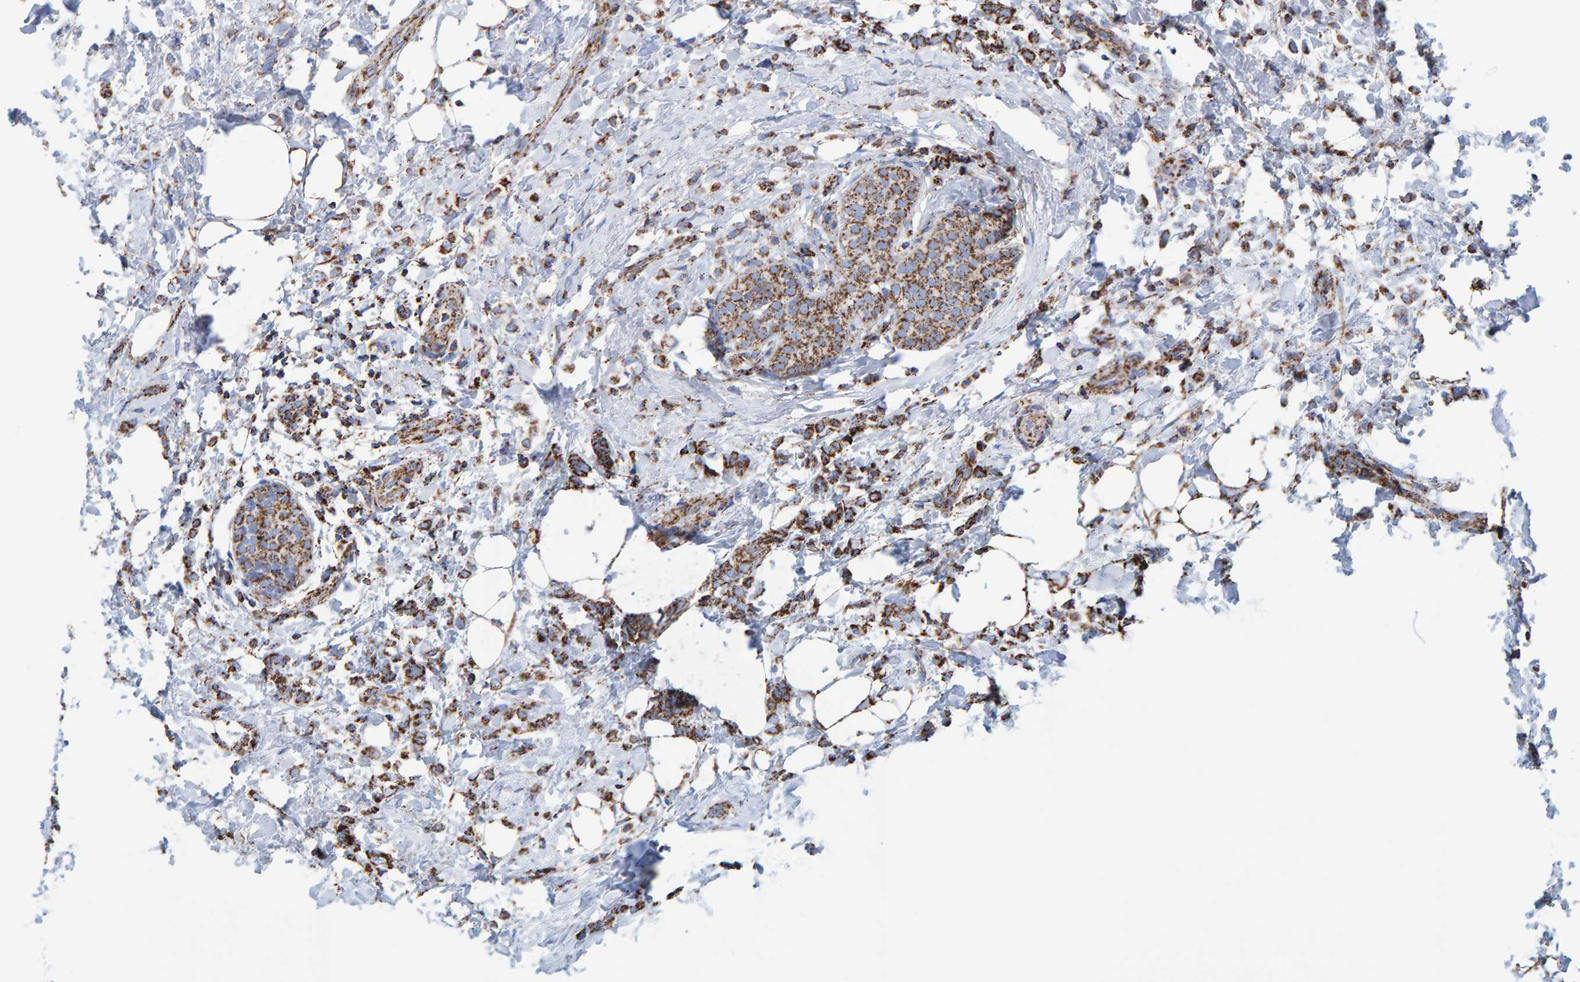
{"staining": {"intensity": "strong", "quantity": ">75%", "location": "cytoplasmic/membranous"}, "tissue": "breast cancer", "cell_type": "Tumor cells", "image_type": "cancer", "snomed": [{"axis": "morphology", "description": "Lobular carcinoma"}, {"axis": "topography", "description": "Breast"}], "caption": "An image showing strong cytoplasmic/membranous expression in approximately >75% of tumor cells in breast cancer (lobular carcinoma), as visualized by brown immunohistochemical staining.", "gene": "ENSG00000262660", "patient": {"sex": "female", "age": 50}}